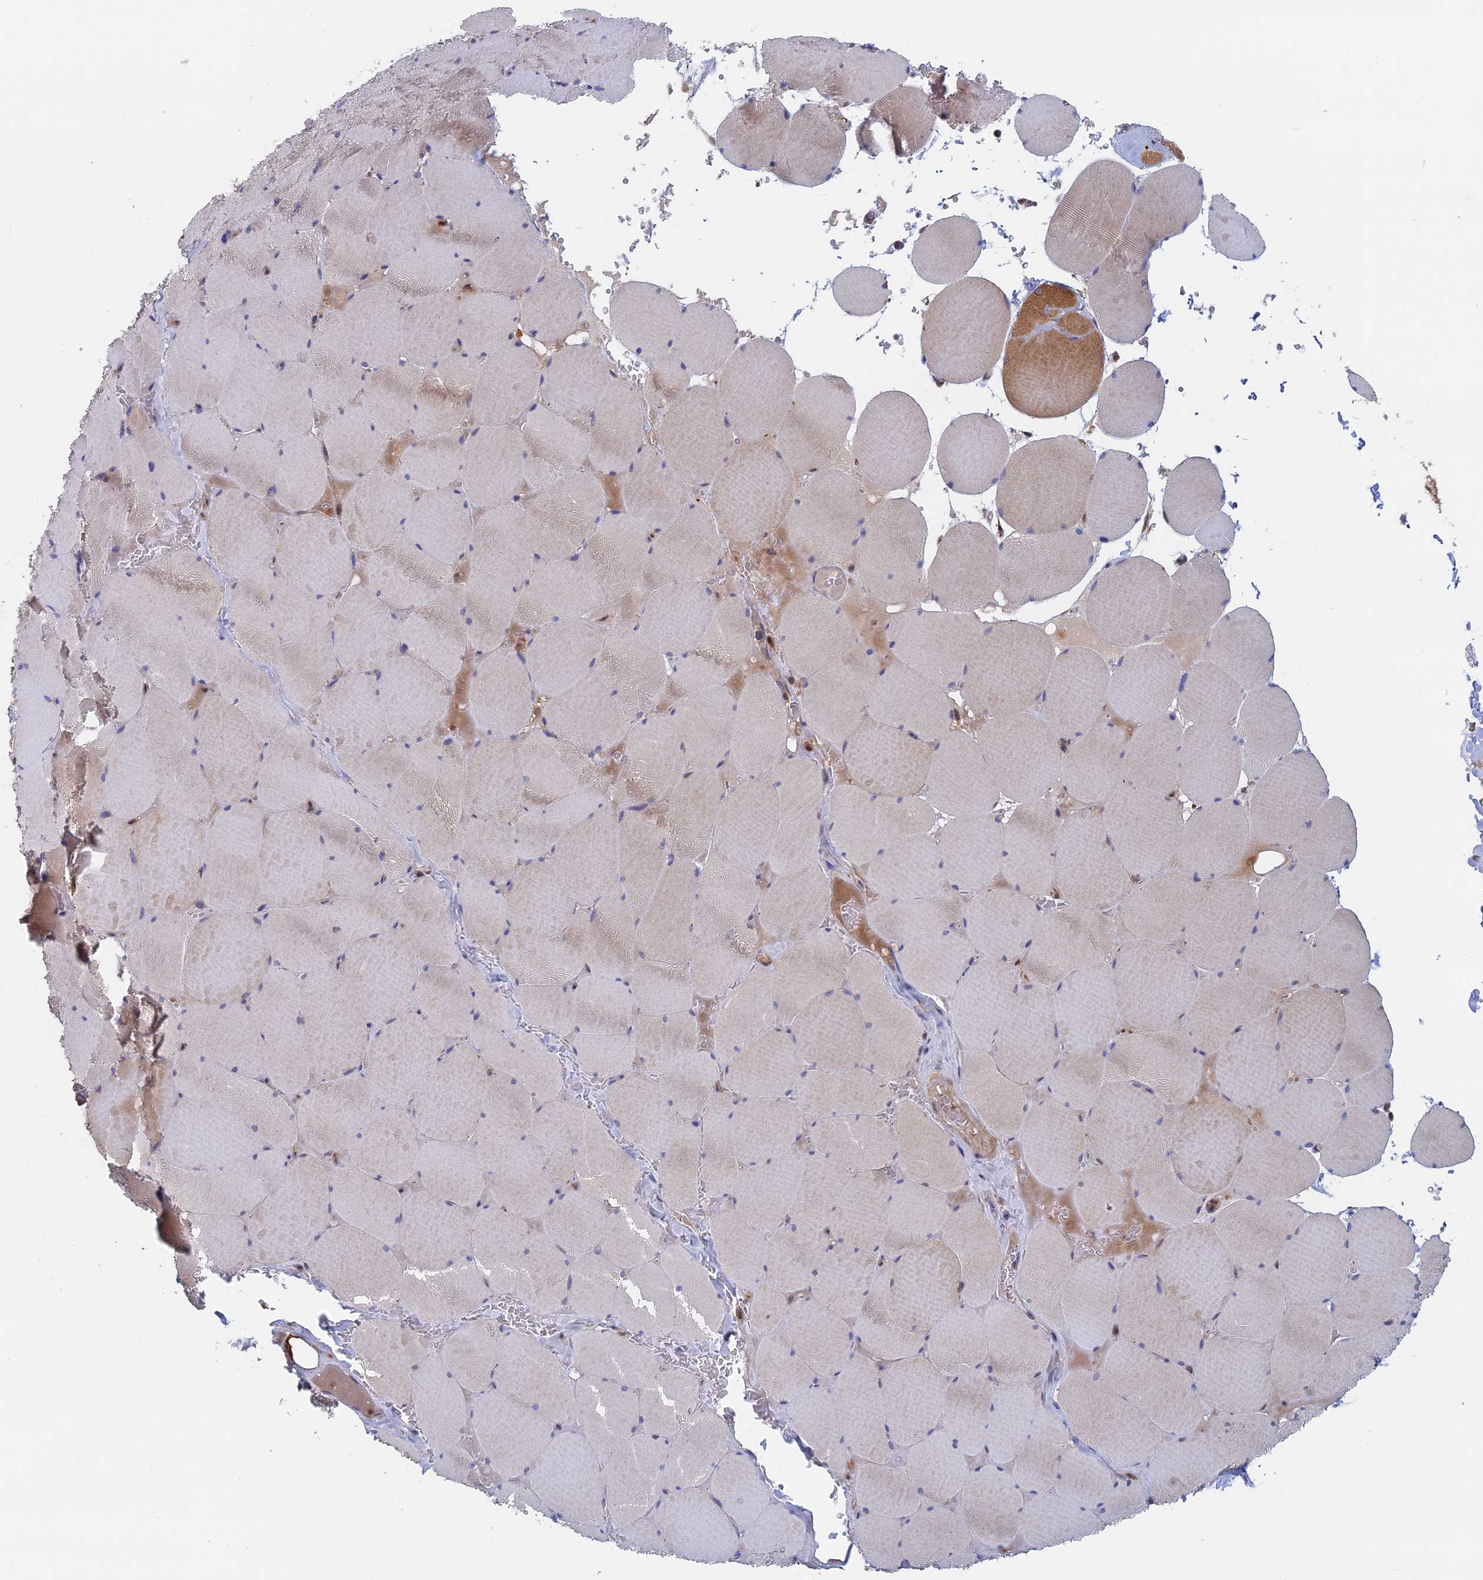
{"staining": {"intensity": "moderate", "quantity": "<25%", "location": "cytoplasmic/membranous"}, "tissue": "skeletal muscle", "cell_type": "Myocytes", "image_type": "normal", "snomed": [{"axis": "morphology", "description": "Normal tissue, NOS"}, {"axis": "topography", "description": "Skeletal muscle"}, {"axis": "topography", "description": "Head-Neck"}], "caption": "A high-resolution histopathology image shows immunohistochemistry staining of unremarkable skeletal muscle, which exhibits moderate cytoplasmic/membranous expression in approximately <25% of myocytes. The protein is stained brown, and the nuclei are stained in blue (DAB IHC with brightfield microscopy, high magnification).", "gene": "BLVRA", "patient": {"sex": "male", "age": 66}}